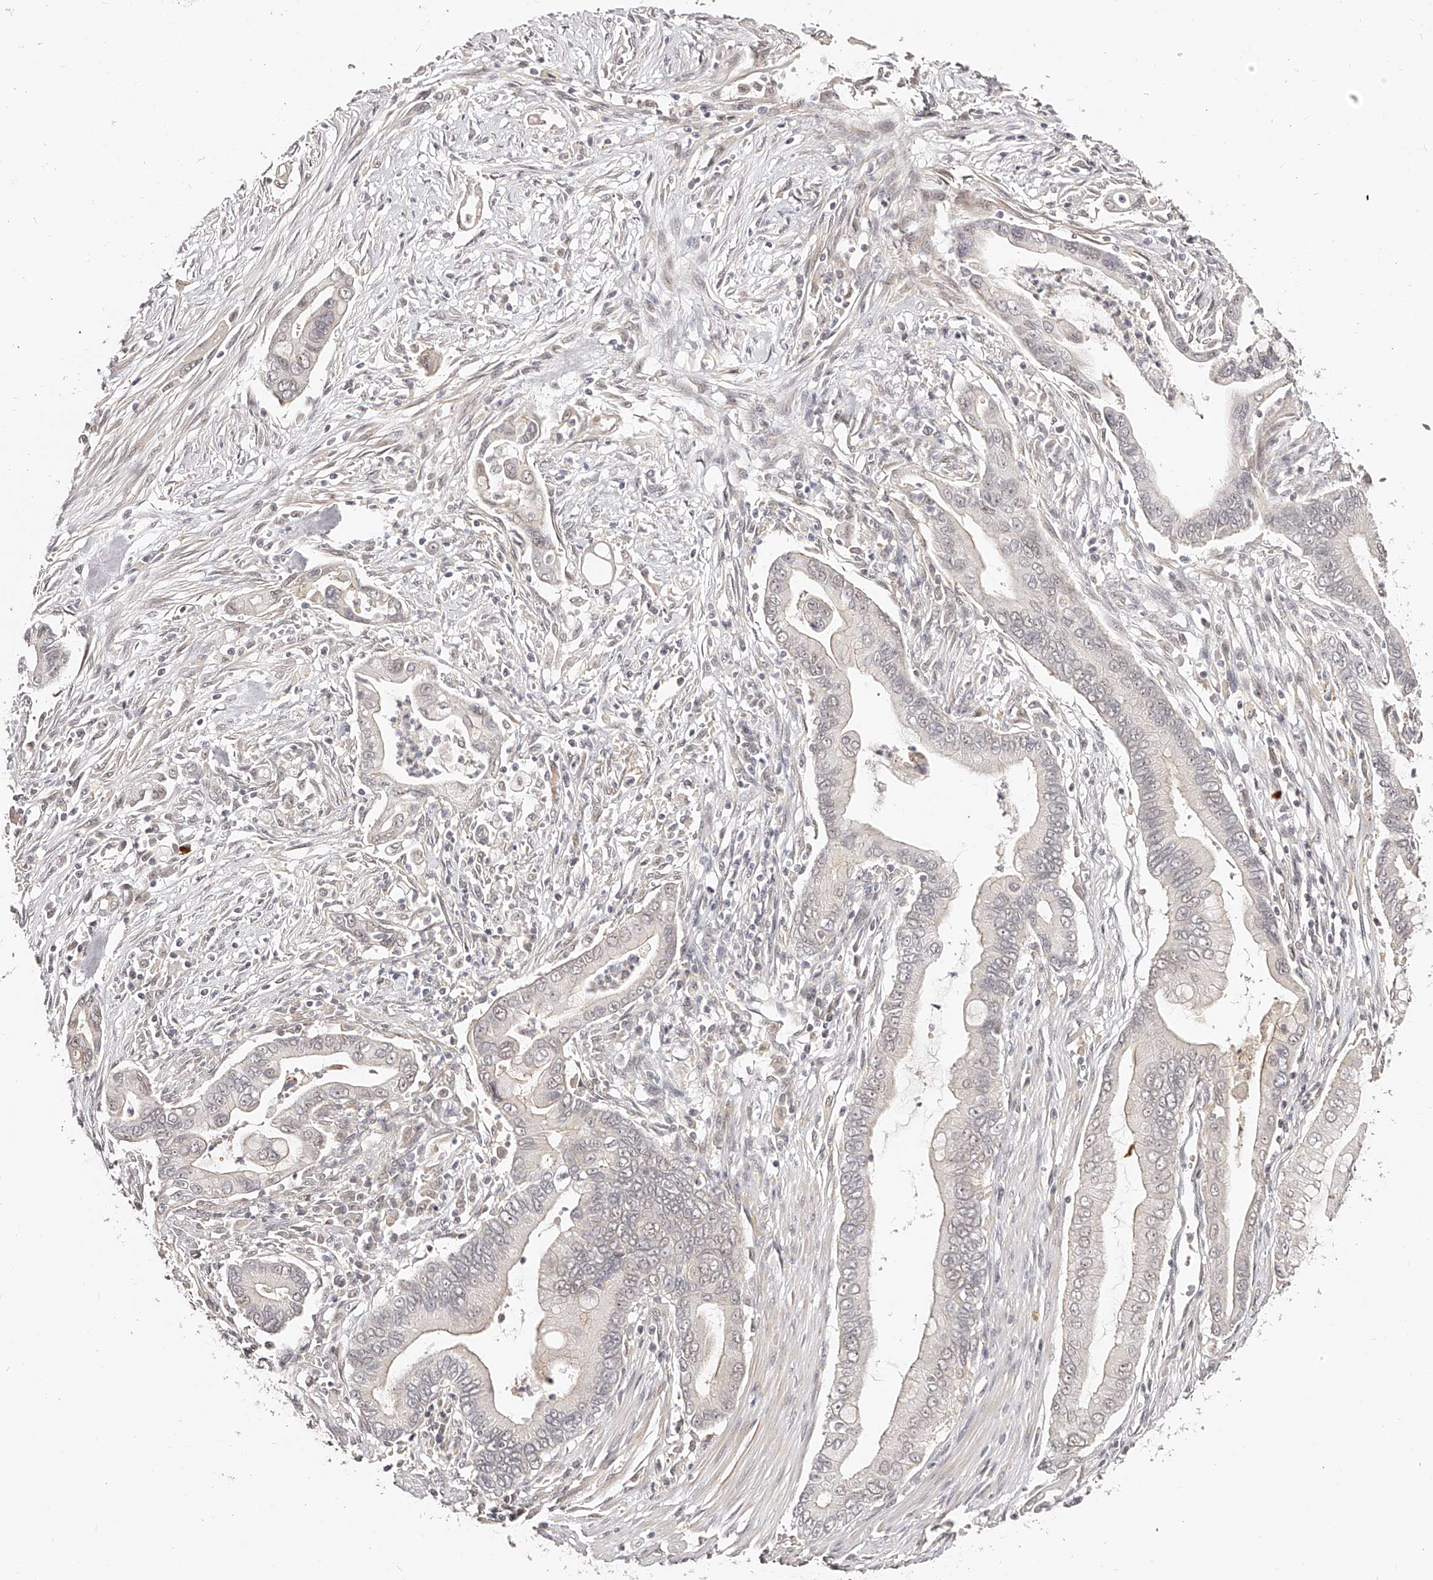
{"staining": {"intensity": "negative", "quantity": "none", "location": "none"}, "tissue": "pancreatic cancer", "cell_type": "Tumor cells", "image_type": "cancer", "snomed": [{"axis": "morphology", "description": "Adenocarcinoma, NOS"}, {"axis": "topography", "description": "Pancreas"}], "caption": "Tumor cells show no significant expression in pancreatic cancer (adenocarcinoma).", "gene": "ZNF789", "patient": {"sex": "male", "age": 78}}